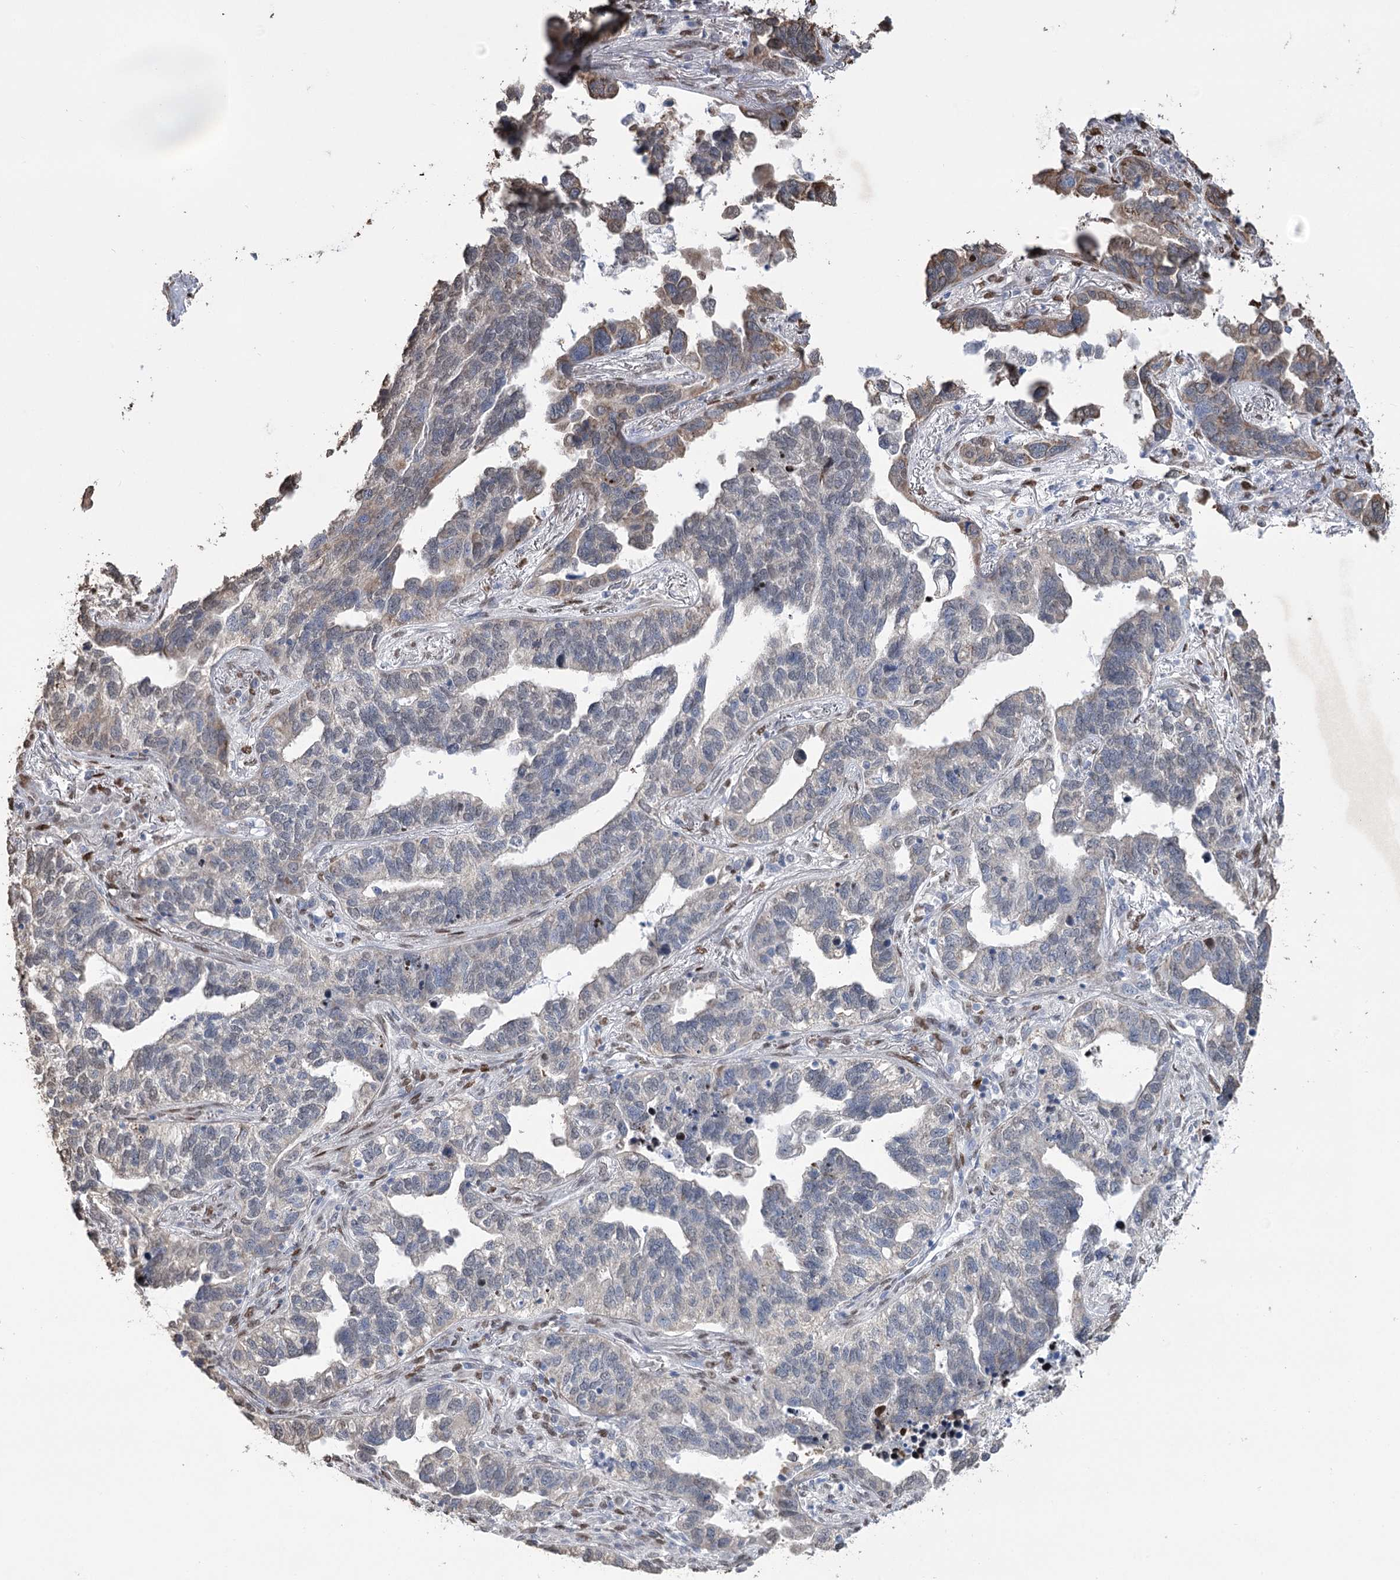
{"staining": {"intensity": "moderate", "quantity": "<25%", "location": "cytoplasmic/membranous"}, "tissue": "lung cancer", "cell_type": "Tumor cells", "image_type": "cancer", "snomed": [{"axis": "morphology", "description": "Adenocarcinoma, NOS"}, {"axis": "topography", "description": "Lung"}], "caption": "Brown immunohistochemical staining in human lung cancer displays moderate cytoplasmic/membranous staining in approximately <25% of tumor cells.", "gene": "NFU1", "patient": {"sex": "male", "age": 67}}